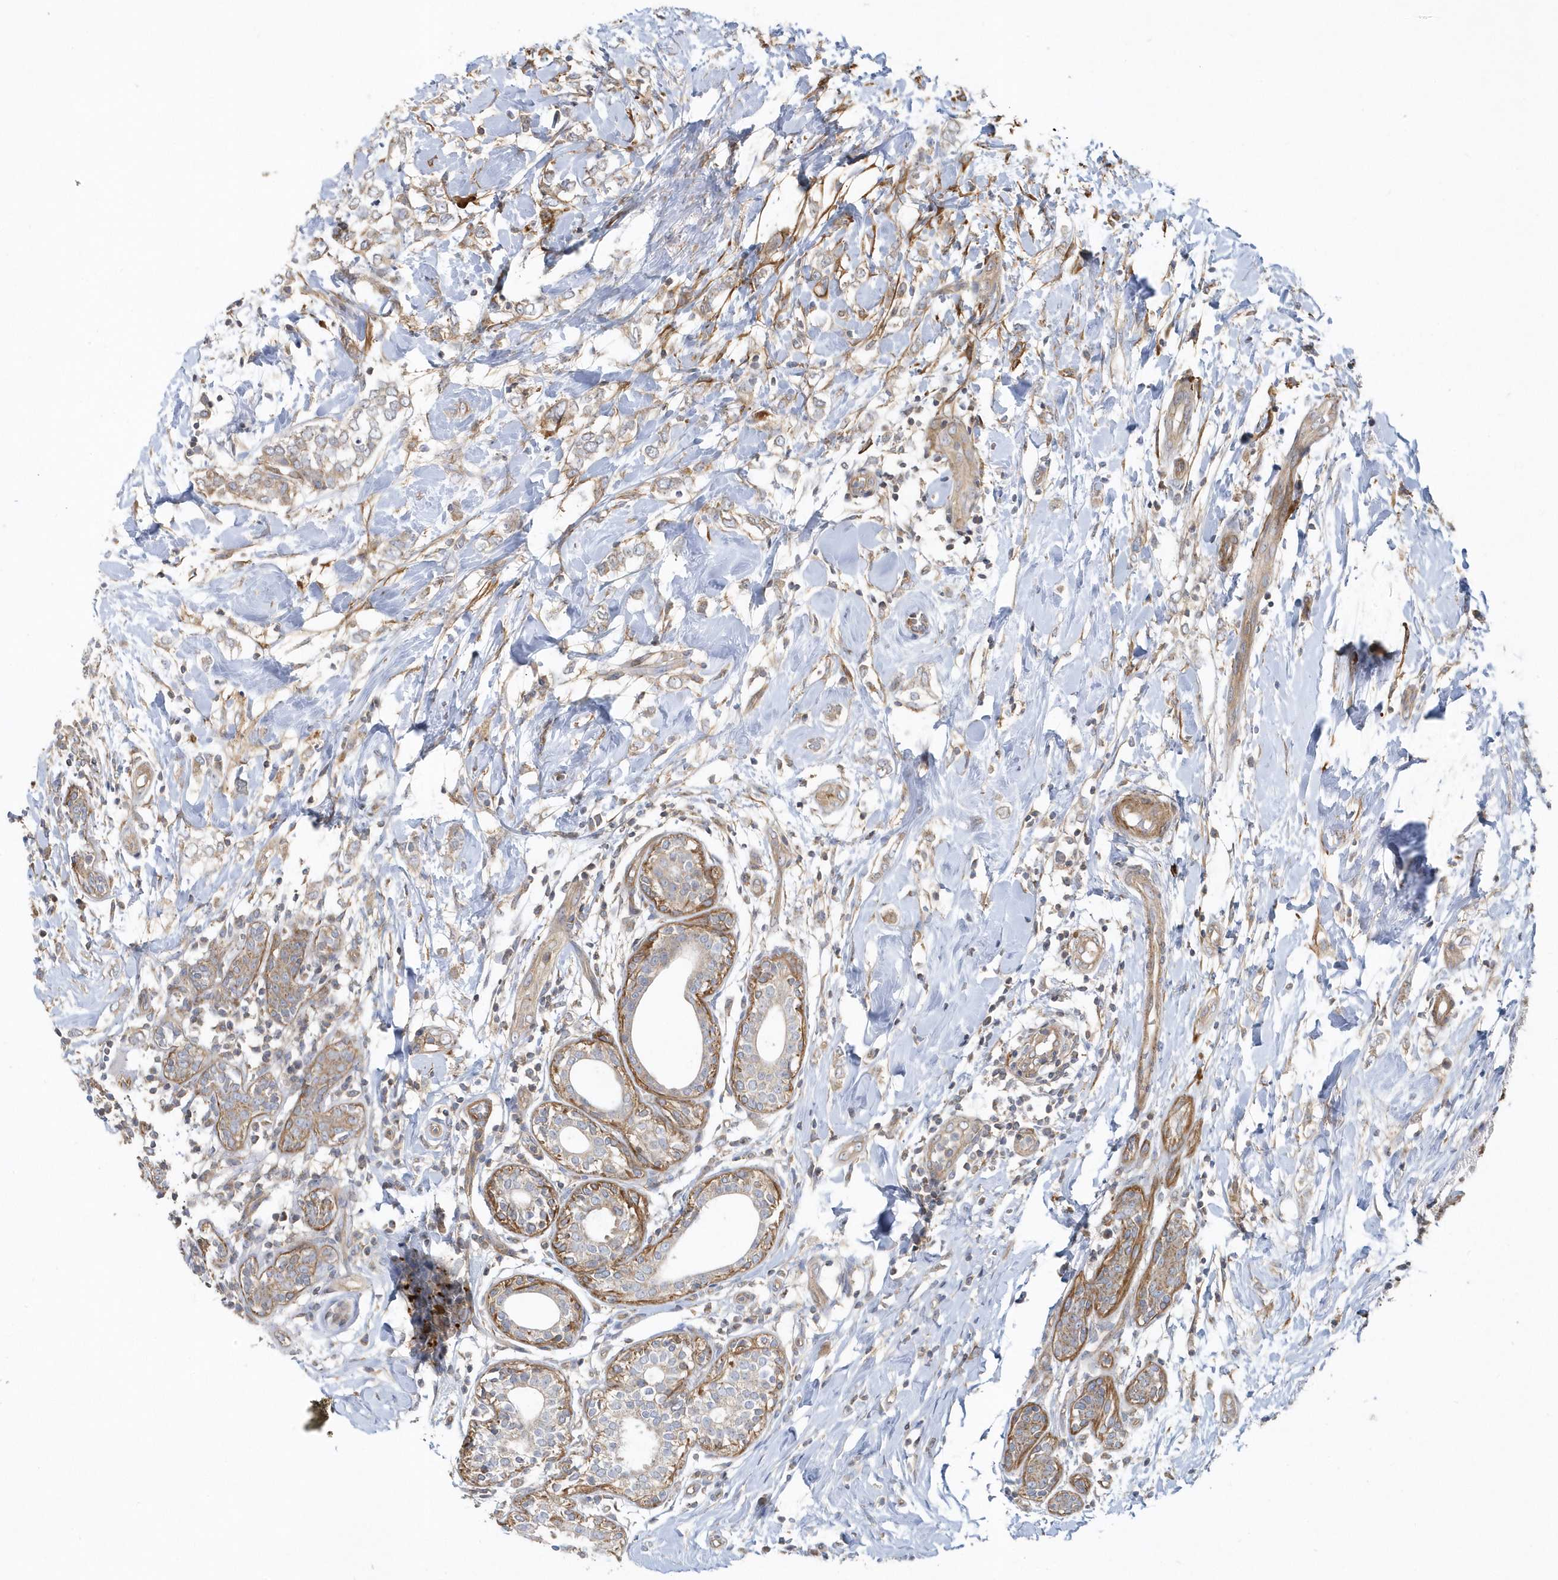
{"staining": {"intensity": "moderate", "quantity": ">75%", "location": "cytoplasmic/membranous"}, "tissue": "breast cancer", "cell_type": "Tumor cells", "image_type": "cancer", "snomed": [{"axis": "morphology", "description": "Normal tissue, NOS"}, {"axis": "morphology", "description": "Lobular carcinoma"}, {"axis": "topography", "description": "Breast"}], "caption": "A micrograph of breast cancer (lobular carcinoma) stained for a protein demonstrates moderate cytoplasmic/membranous brown staining in tumor cells.", "gene": "LEXM", "patient": {"sex": "female", "age": 47}}